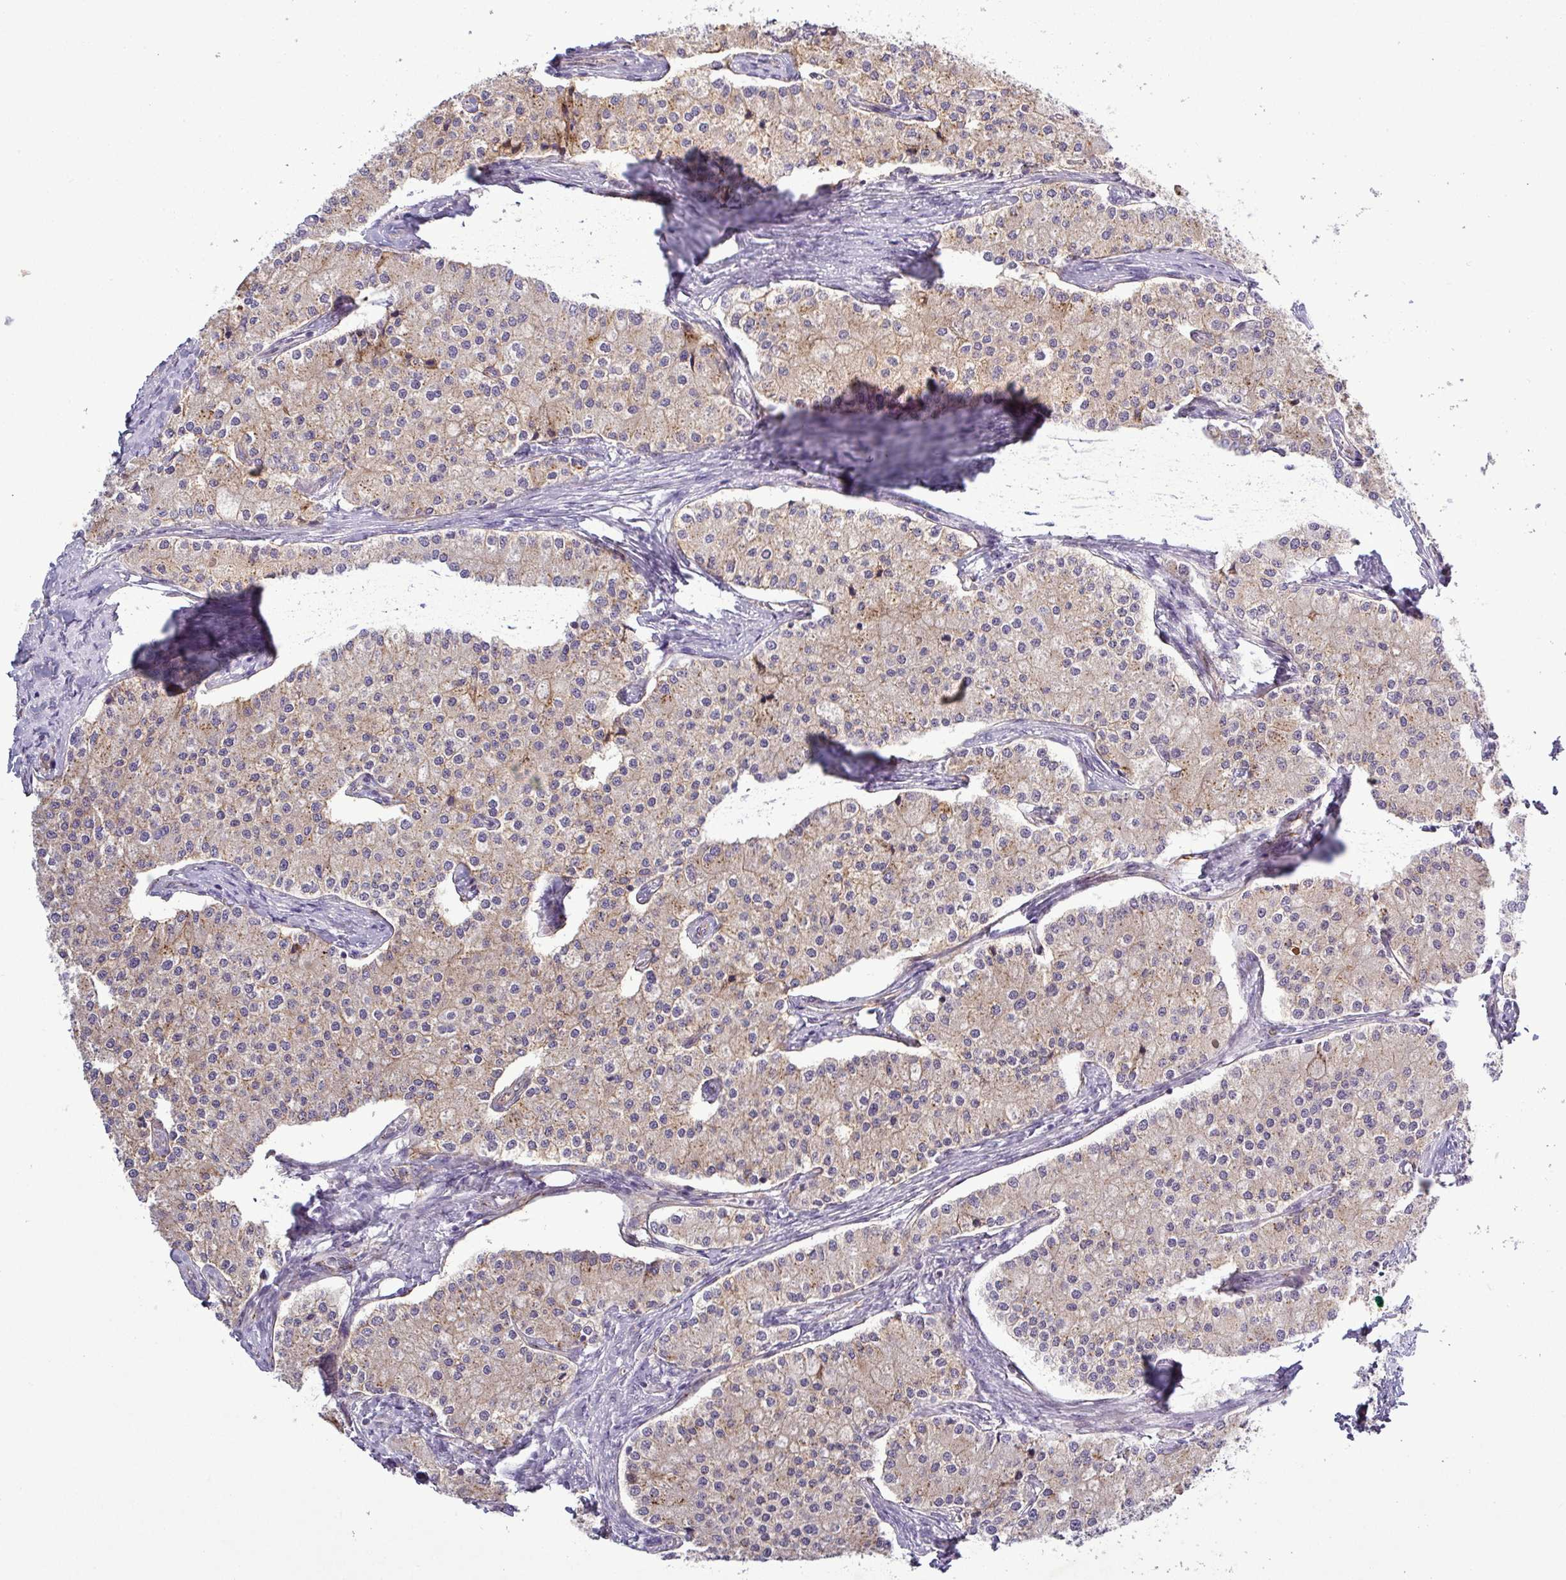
{"staining": {"intensity": "weak", "quantity": "25%-75%", "location": "cytoplasmic/membranous"}, "tissue": "carcinoid", "cell_type": "Tumor cells", "image_type": "cancer", "snomed": [{"axis": "morphology", "description": "Carcinoid, malignant, NOS"}, {"axis": "topography", "description": "Colon"}], "caption": "Tumor cells show low levels of weak cytoplasmic/membranous staining in about 25%-75% of cells in carcinoid. Nuclei are stained in blue.", "gene": "PCDH1", "patient": {"sex": "female", "age": 52}}